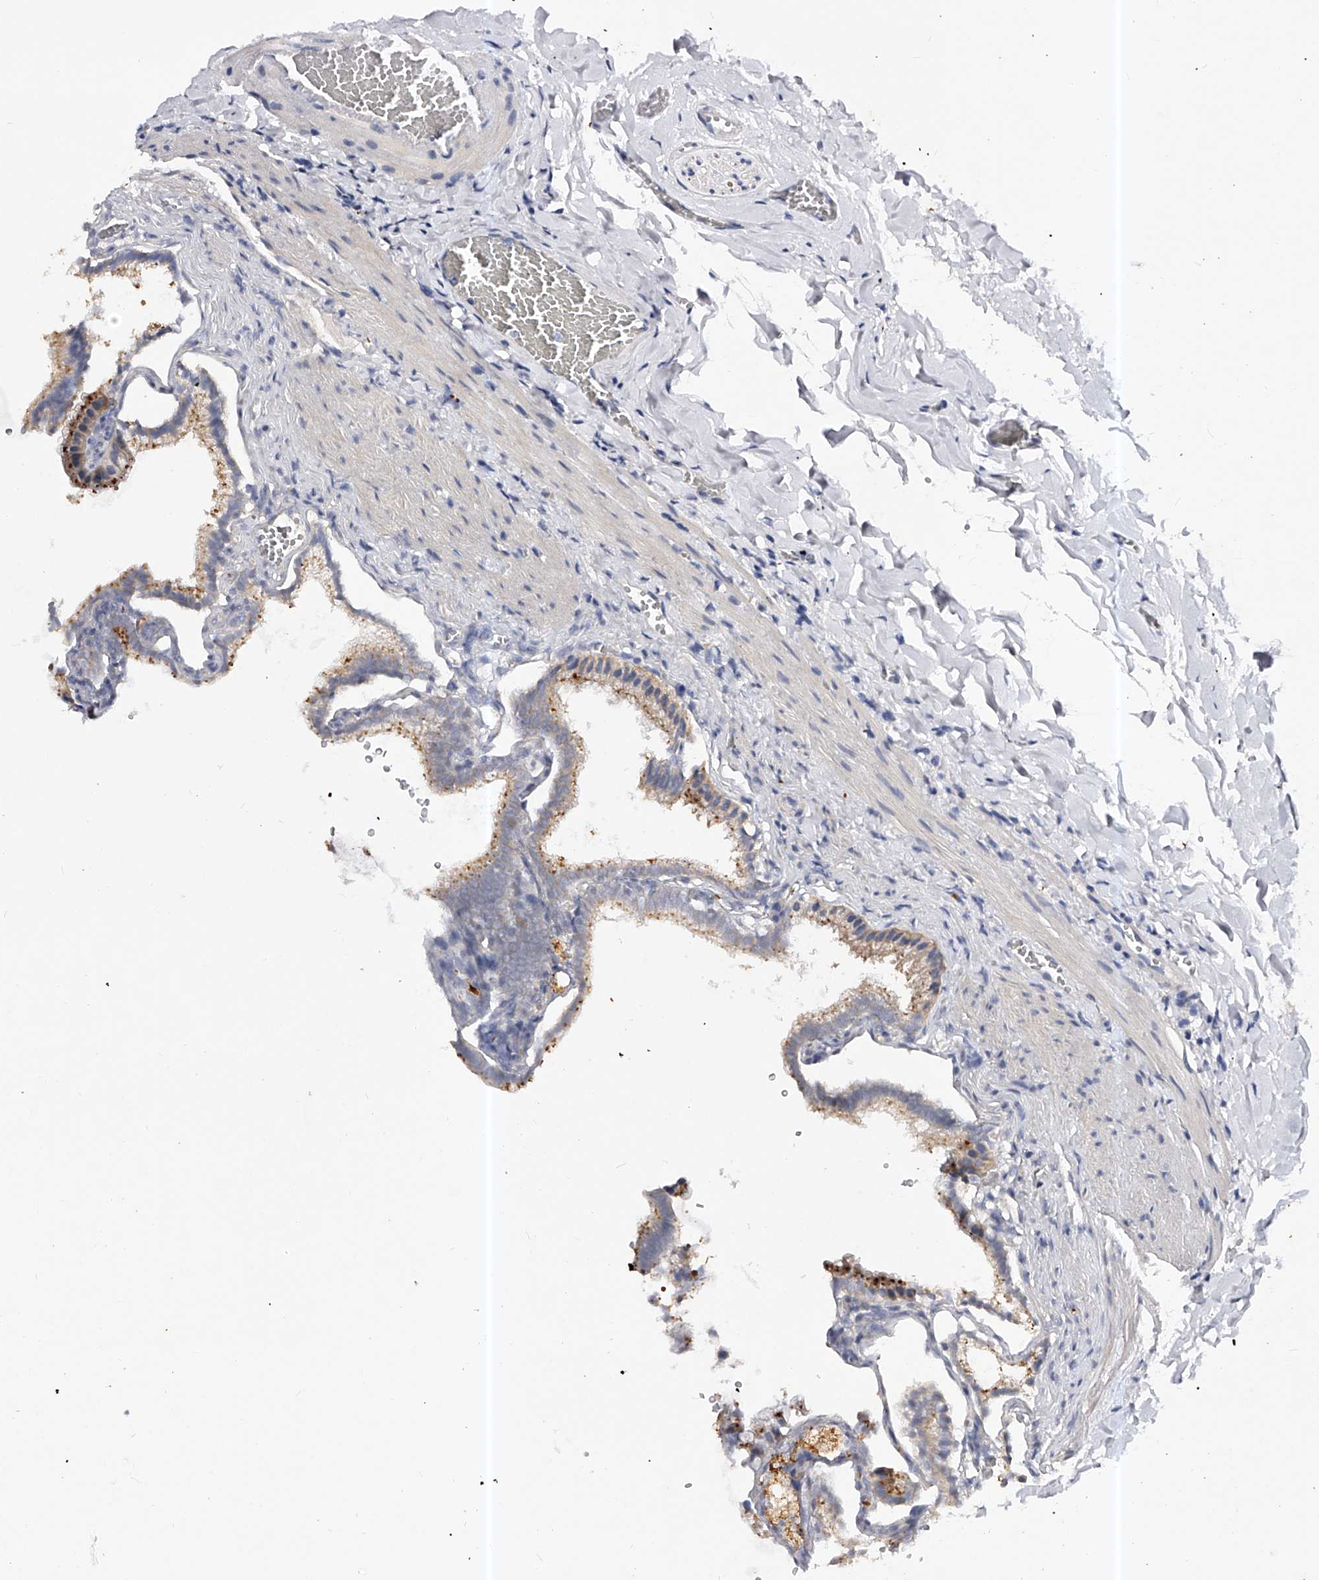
{"staining": {"intensity": "strong", "quantity": "25%-75%", "location": "cytoplasmic/membranous"}, "tissue": "gallbladder", "cell_type": "Glandular cells", "image_type": "normal", "snomed": [{"axis": "morphology", "description": "Normal tissue, NOS"}, {"axis": "topography", "description": "Gallbladder"}], "caption": "DAB (3,3'-diaminobenzidine) immunohistochemical staining of benign gallbladder displays strong cytoplasmic/membranous protein staining in approximately 25%-75% of glandular cells.", "gene": "PPP5C", "patient": {"sex": "male", "age": 38}}